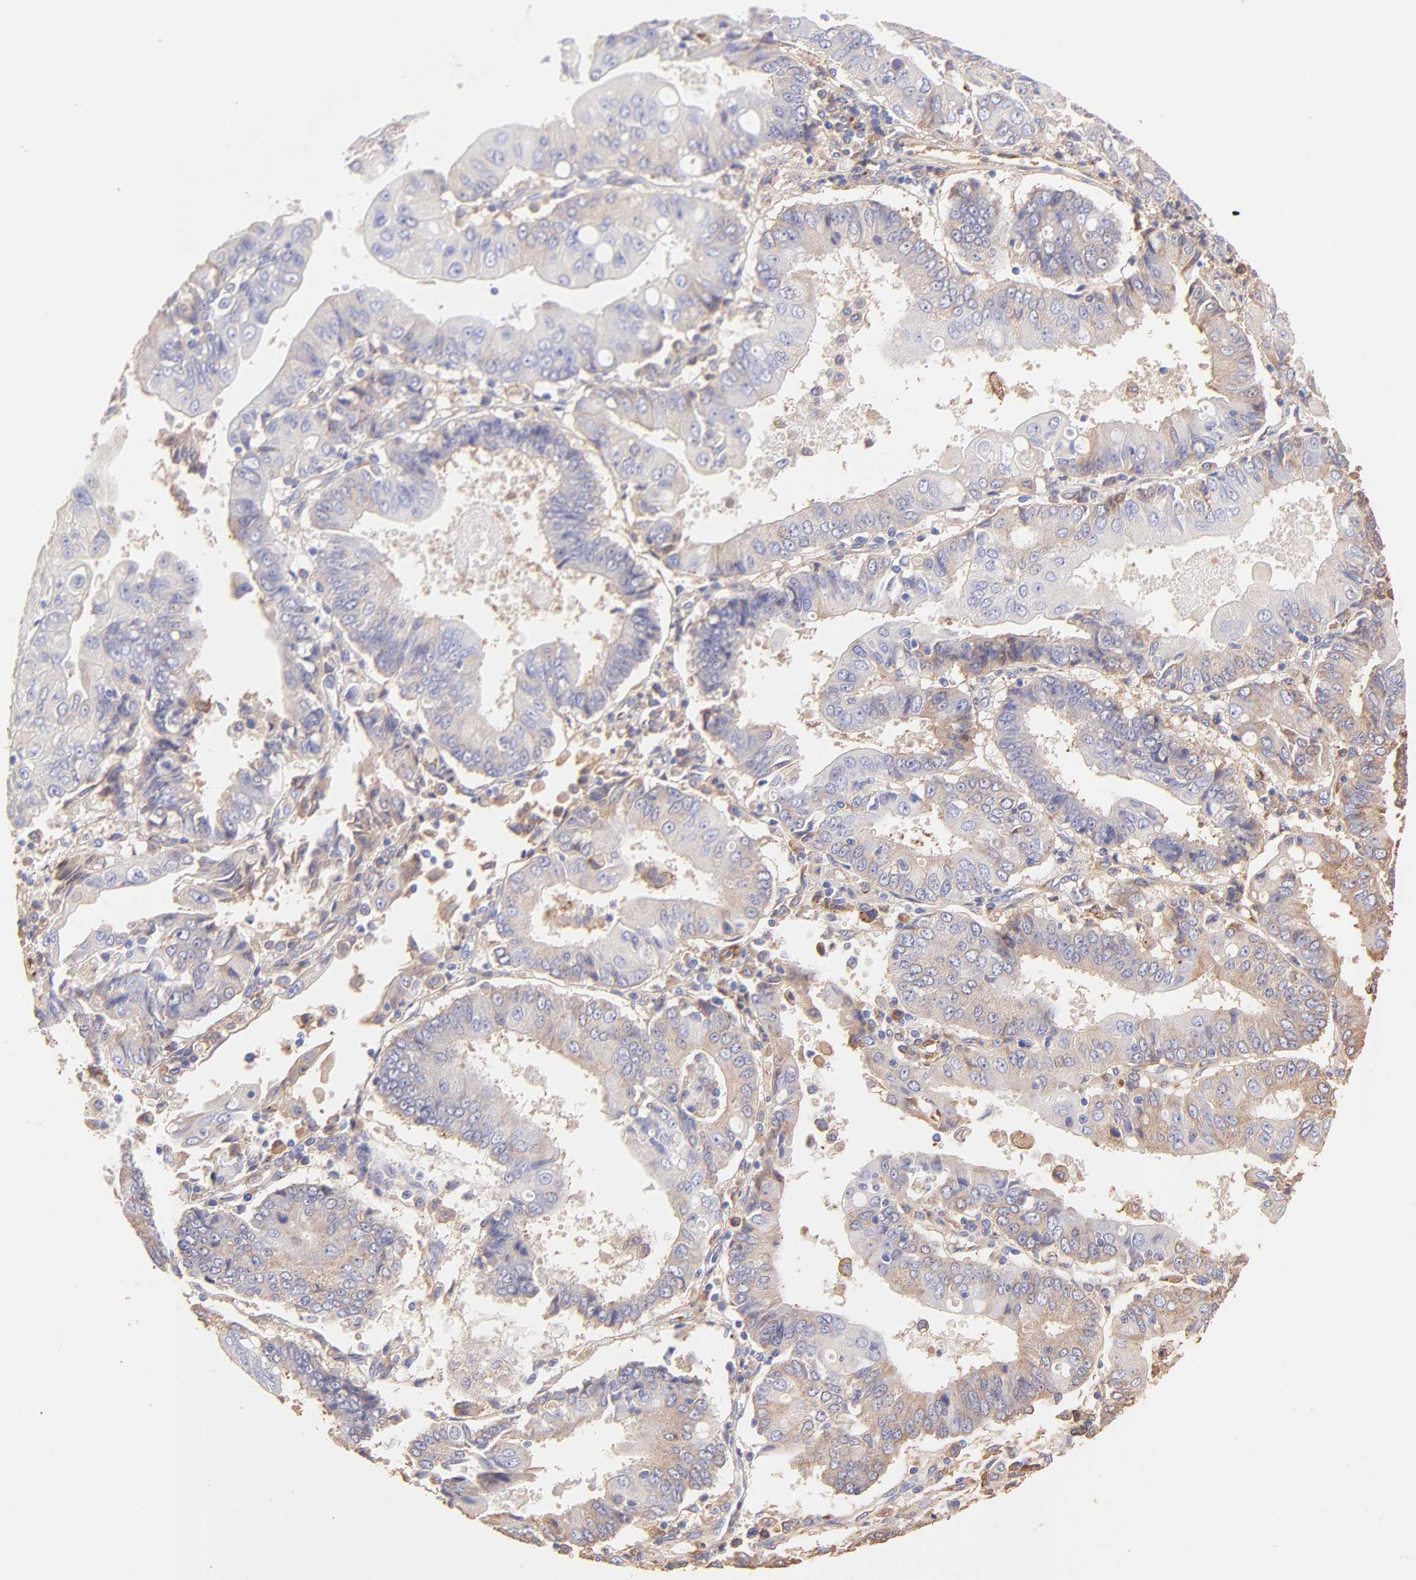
{"staining": {"intensity": "weak", "quantity": "25%-75%", "location": "cytoplasmic/membranous"}, "tissue": "endometrial cancer", "cell_type": "Tumor cells", "image_type": "cancer", "snomed": [{"axis": "morphology", "description": "Adenocarcinoma, NOS"}, {"axis": "topography", "description": "Endometrium"}], "caption": "IHC photomicrograph of neoplastic tissue: human endometrial cancer stained using immunohistochemistry (IHC) reveals low levels of weak protein expression localized specifically in the cytoplasmic/membranous of tumor cells, appearing as a cytoplasmic/membranous brown color.", "gene": "BGN", "patient": {"sex": "female", "age": 75}}